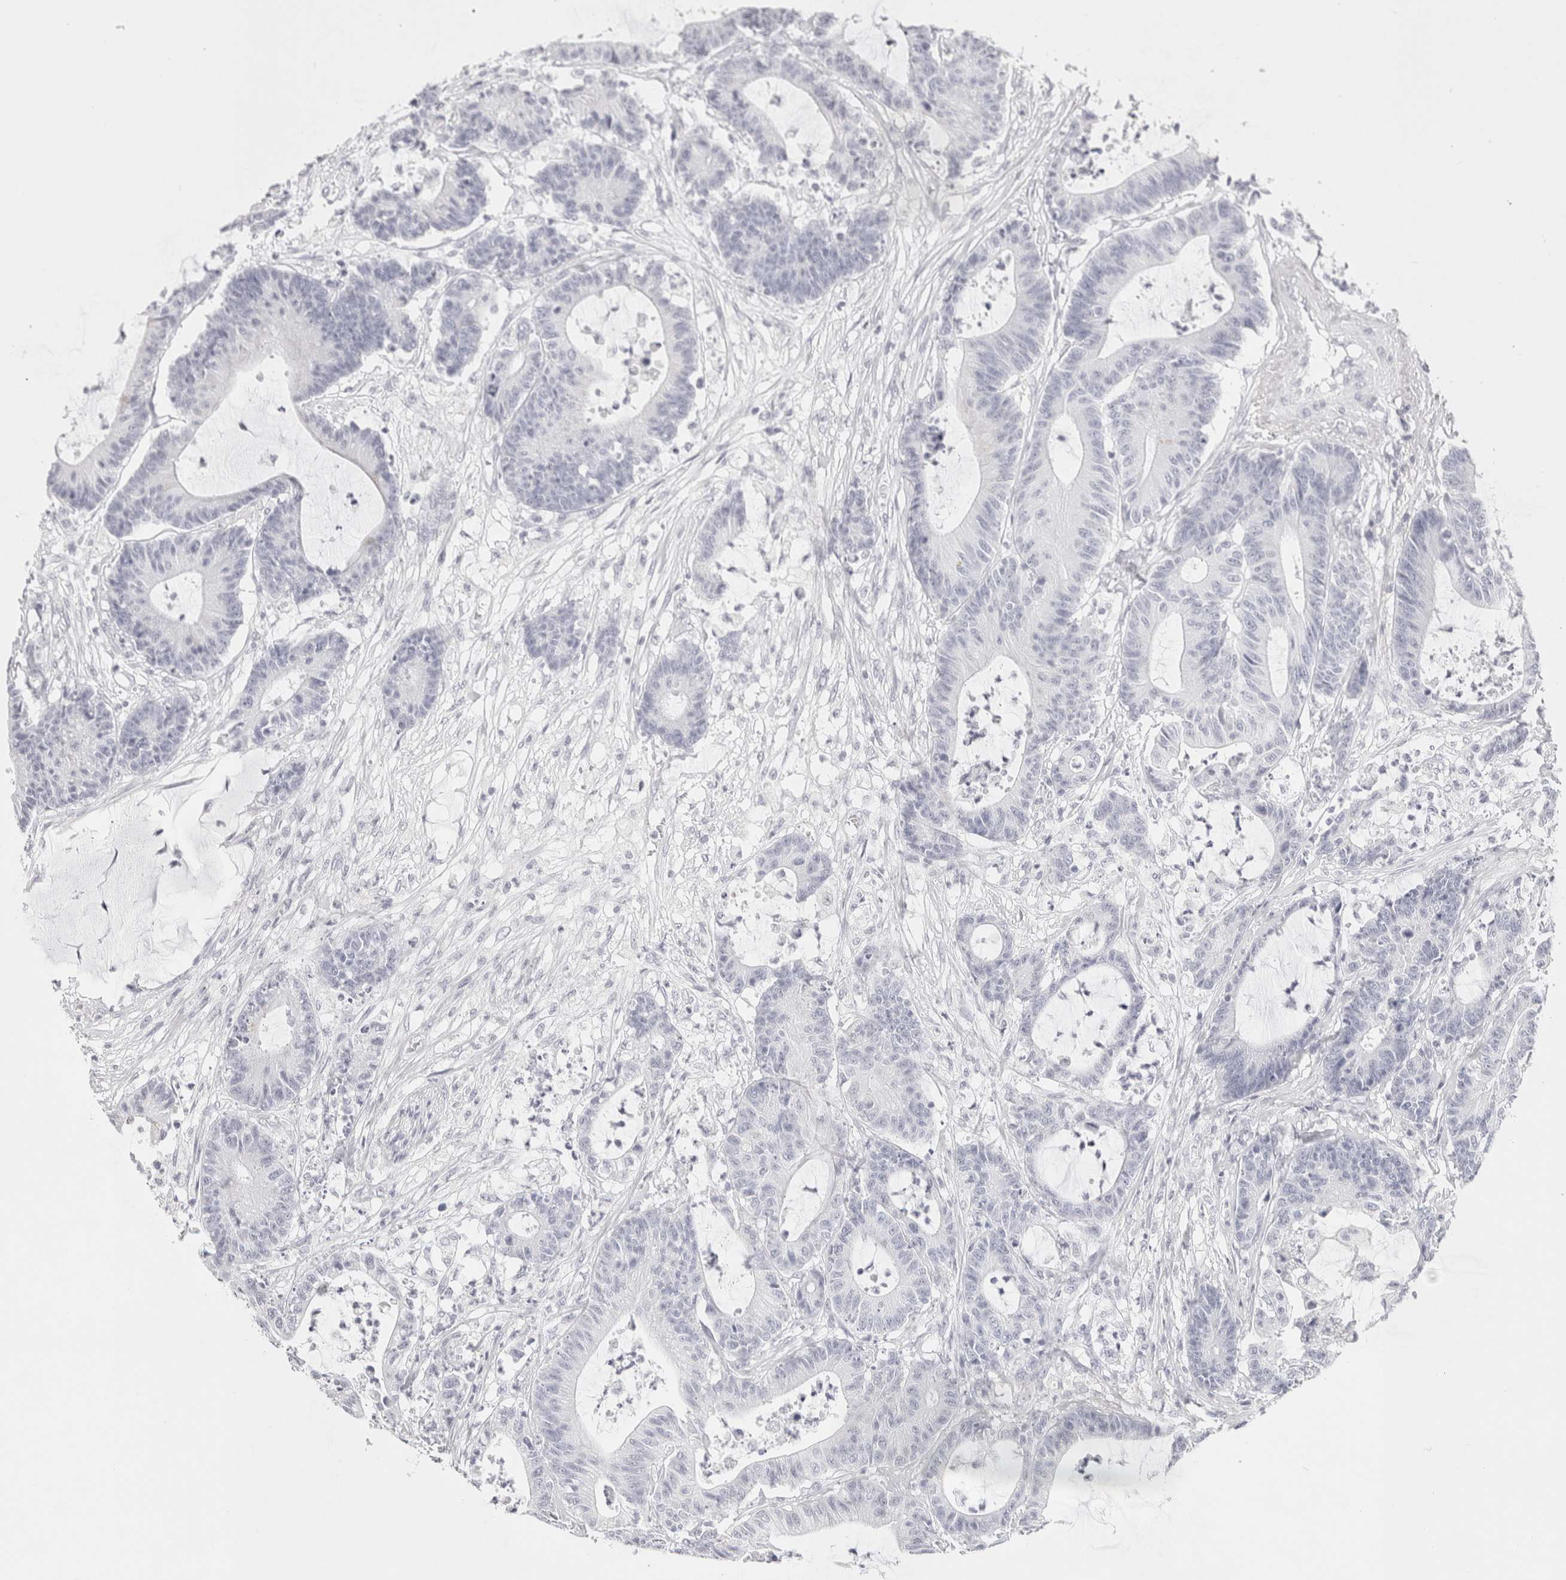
{"staining": {"intensity": "negative", "quantity": "none", "location": "none"}, "tissue": "colorectal cancer", "cell_type": "Tumor cells", "image_type": "cancer", "snomed": [{"axis": "morphology", "description": "Adenocarcinoma, NOS"}, {"axis": "topography", "description": "Colon"}], "caption": "Tumor cells are negative for protein expression in human colorectal cancer. The staining was performed using DAB (3,3'-diaminobenzidine) to visualize the protein expression in brown, while the nuclei were stained in blue with hematoxylin (Magnification: 20x).", "gene": "GARIN1A", "patient": {"sex": "female", "age": 84}}